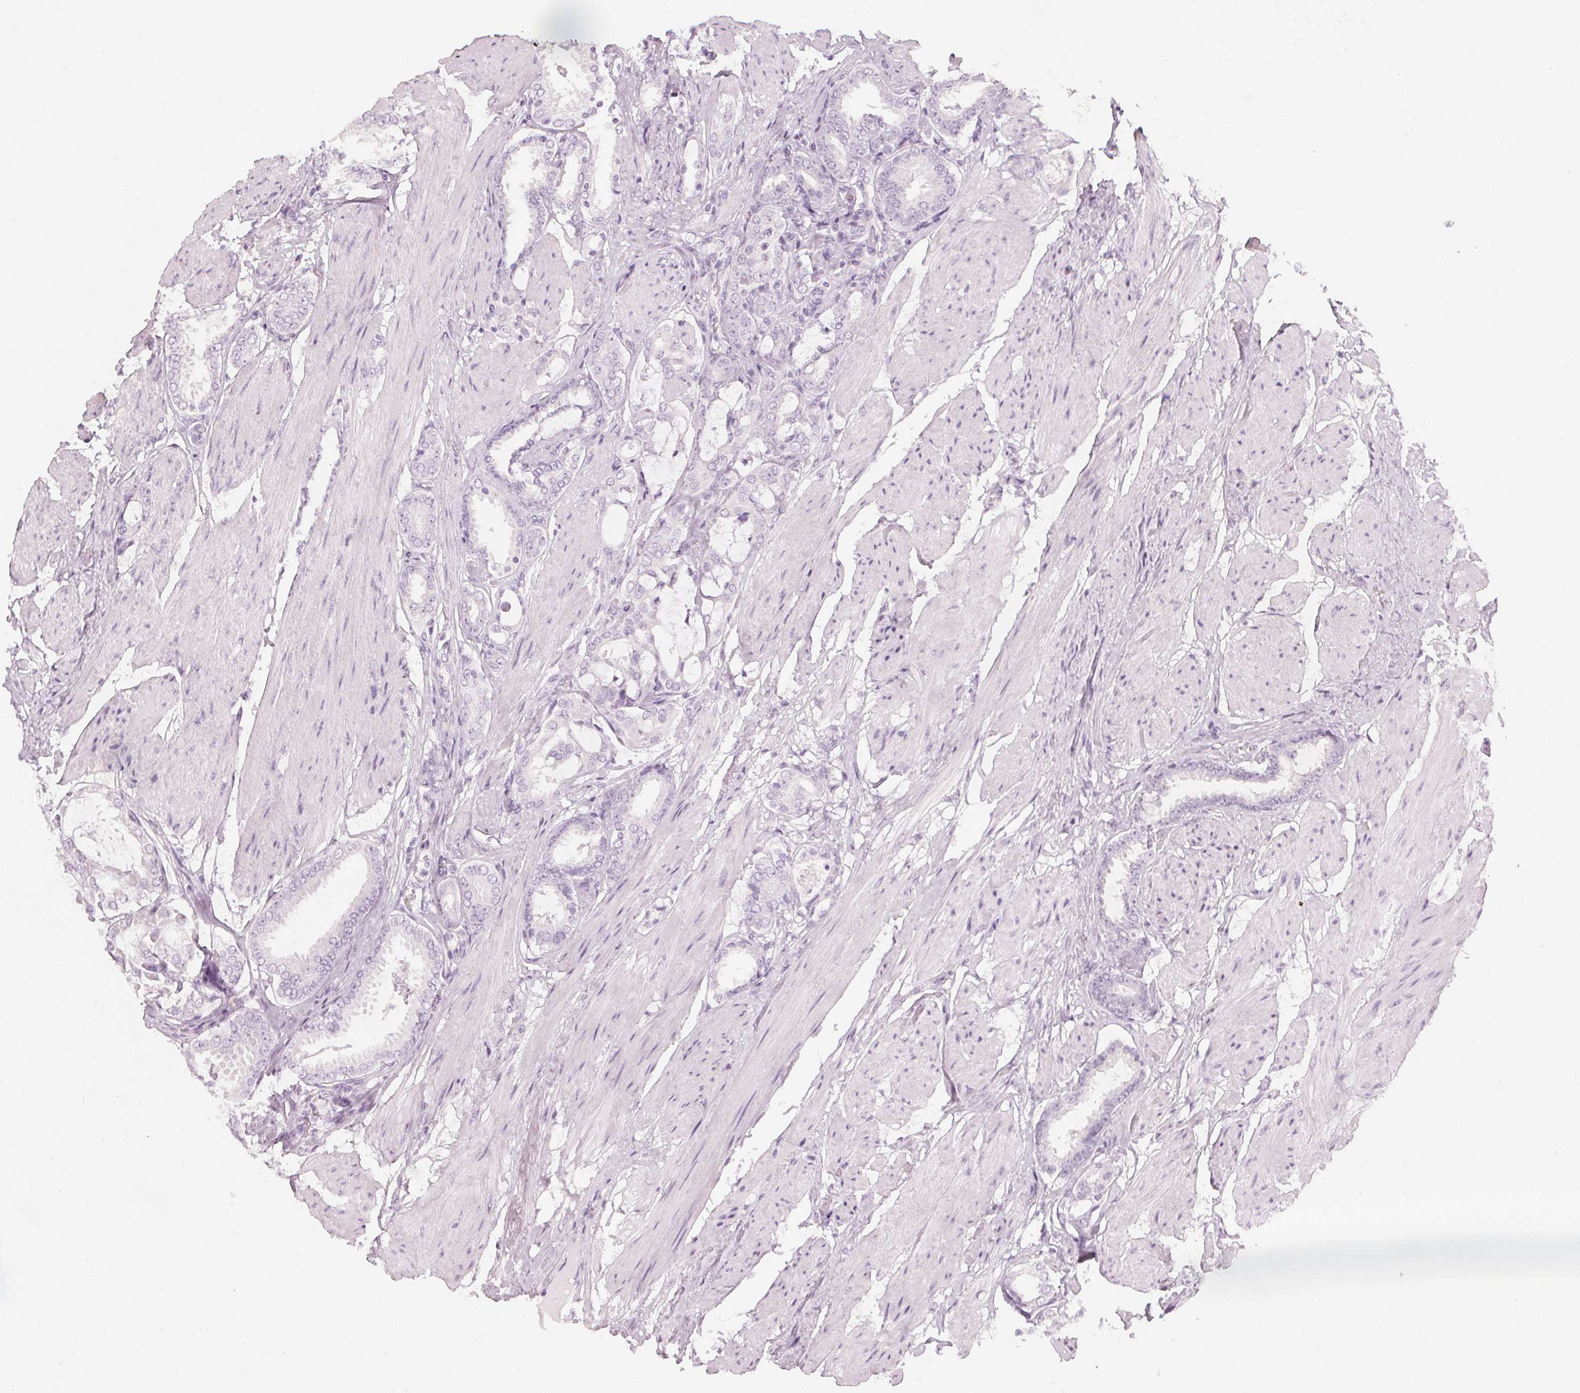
{"staining": {"intensity": "negative", "quantity": "none", "location": "none"}, "tissue": "prostate cancer", "cell_type": "Tumor cells", "image_type": "cancer", "snomed": [{"axis": "morphology", "description": "Adenocarcinoma, High grade"}, {"axis": "topography", "description": "Prostate"}], "caption": "Protein analysis of adenocarcinoma (high-grade) (prostate) reveals no significant staining in tumor cells. The staining was performed using DAB (3,3'-diaminobenzidine) to visualize the protein expression in brown, while the nuclei were stained in blue with hematoxylin (Magnification: 20x).", "gene": "MUC12", "patient": {"sex": "male", "age": 63}}